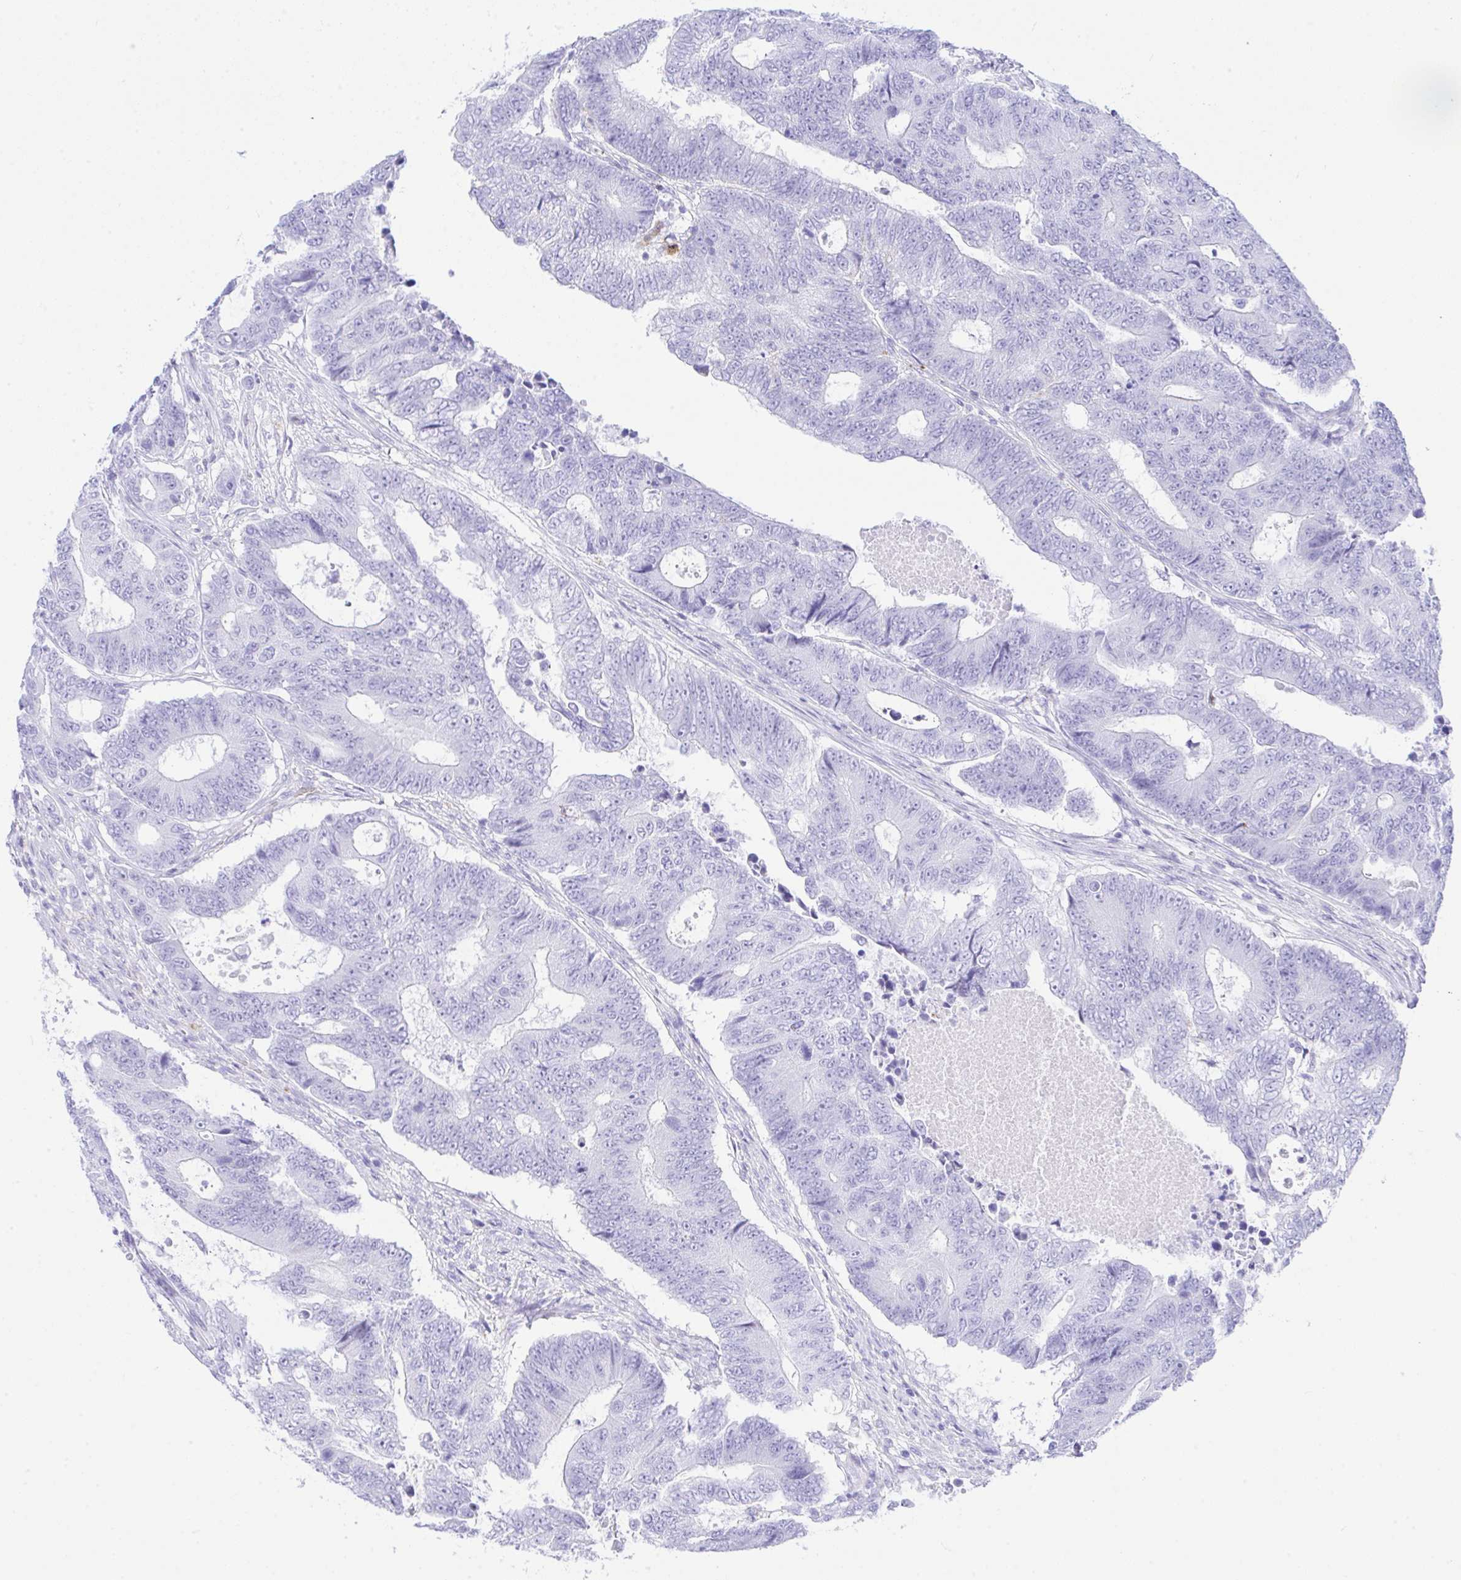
{"staining": {"intensity": "negative", "quantity": "none", "location": "none"}, "tissue": "colorectal cancer", "cell_type": "Tumor cells", "image_type": "cancer", "snomed": [{"axis": "morphology", "description": "Adenocarcinoma, NOS"}, {"axis": "topography", "description": "Colon"}], "caption": "A histopathology image of colorectal cancer (adenocarcinoma) stained for a protein exhibits no brown staining in tumor cells.", "gene": "SELENOV", "patient": {"sex": "female", "age": 48}}